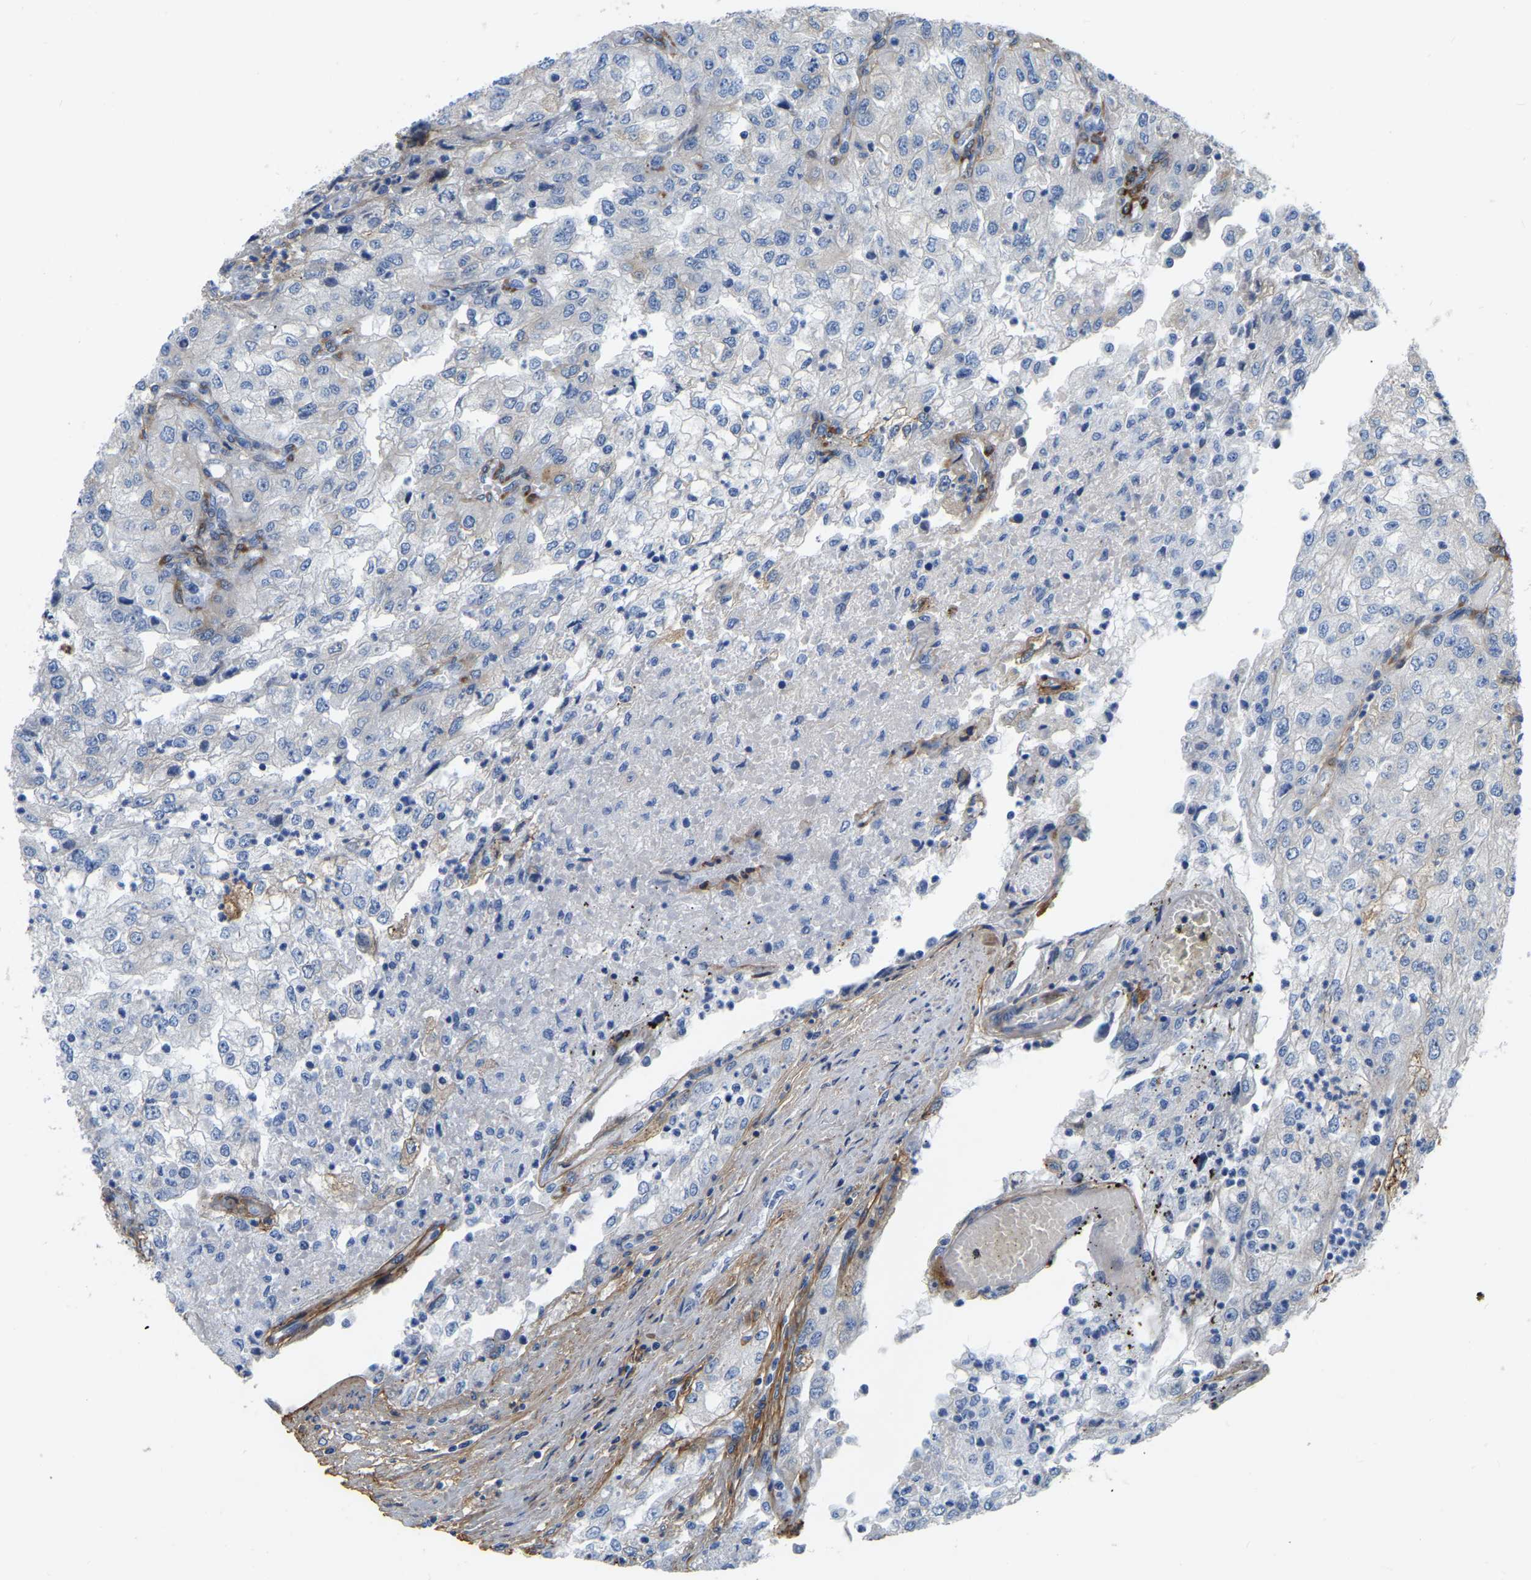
{"staining": {"intensity": "negative", "quantity": "none", "location": "none"}, "tissue": "renal cancer", "cell_type": "Tumor cells", "image_type": "cancer", "snomed": [{"axis": "morphology", "description": "Adenocarcinoma, NOS"}, {"axis": "topography", "description": "Kidney"}], "caption": "The photomicrograph shows no significant staining in tumor cells of renal adenocarcinoma. (DAB immunohistochemistry (IHC) with hematoxylin counter stain).", "gene": "COL6A1", "patient": {"sex": "female", "age": 54}}